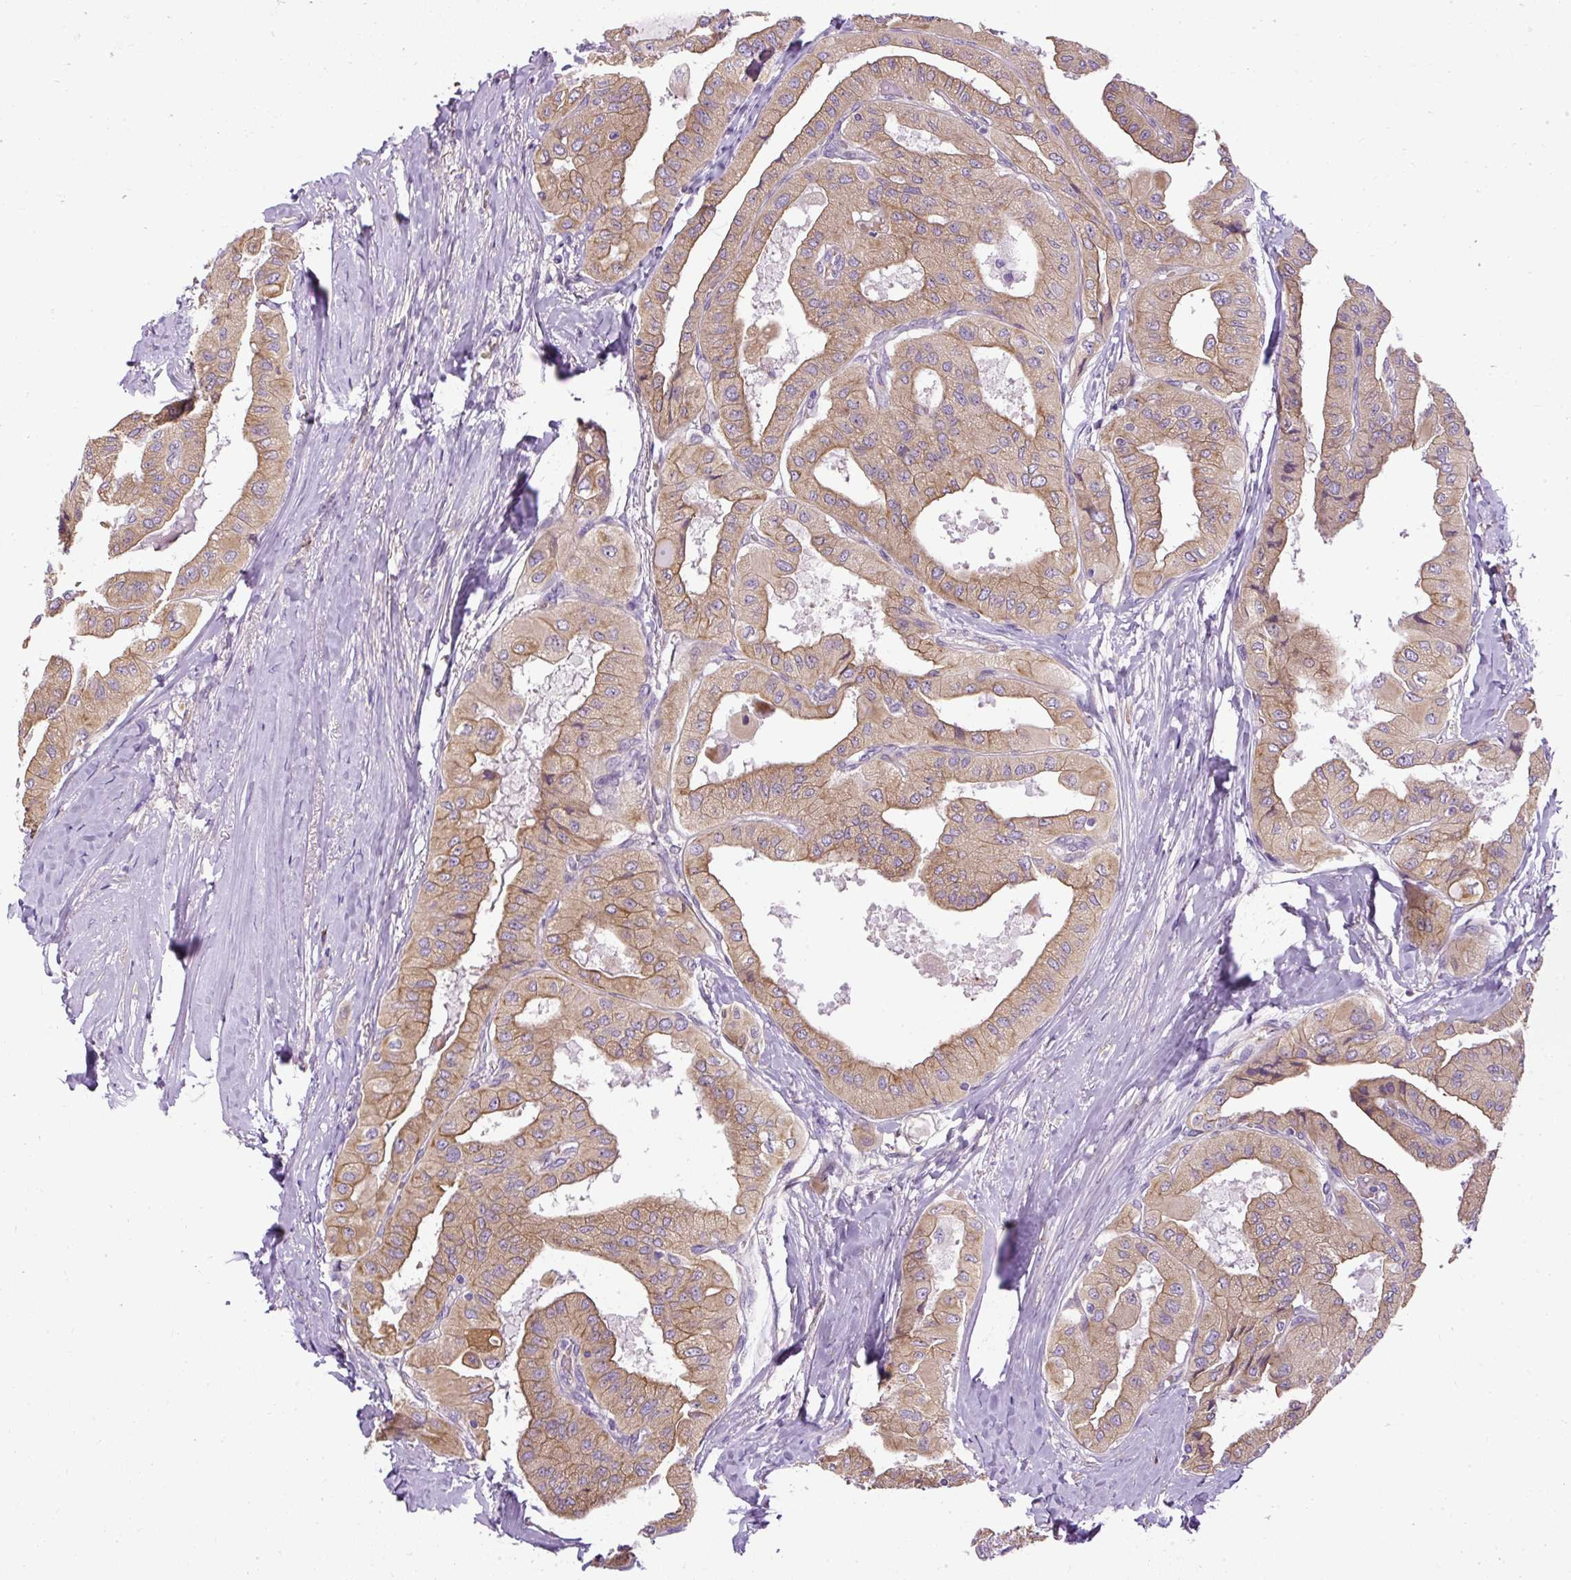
{"staining": {"intensity": "moderate", "quantity": ">75%", "location": "cytoplasmic/membranous"}, "tissue": "thyroid cancer", "cell_type": "Tumor cells", "image_type": "cancer", "snomed": [{"axis": "morphology", "description": "Normal tissue, NOS"}, {"axis": "morphology", "description": "Papillary adenocarcinoma, NOS"}, {"axis": "topography", "description": "Thyroid gland"}], "caption": "Immunohistochemistry (DAB (3,3'-diaminobenzidine)) staining of thyroid cancer demonstrates moderate cytoplasmic/membranous protein expression in about >75% of tumor cells.", "gene": "FAM149A", "patient": {"sex": "female", "age": 59}}